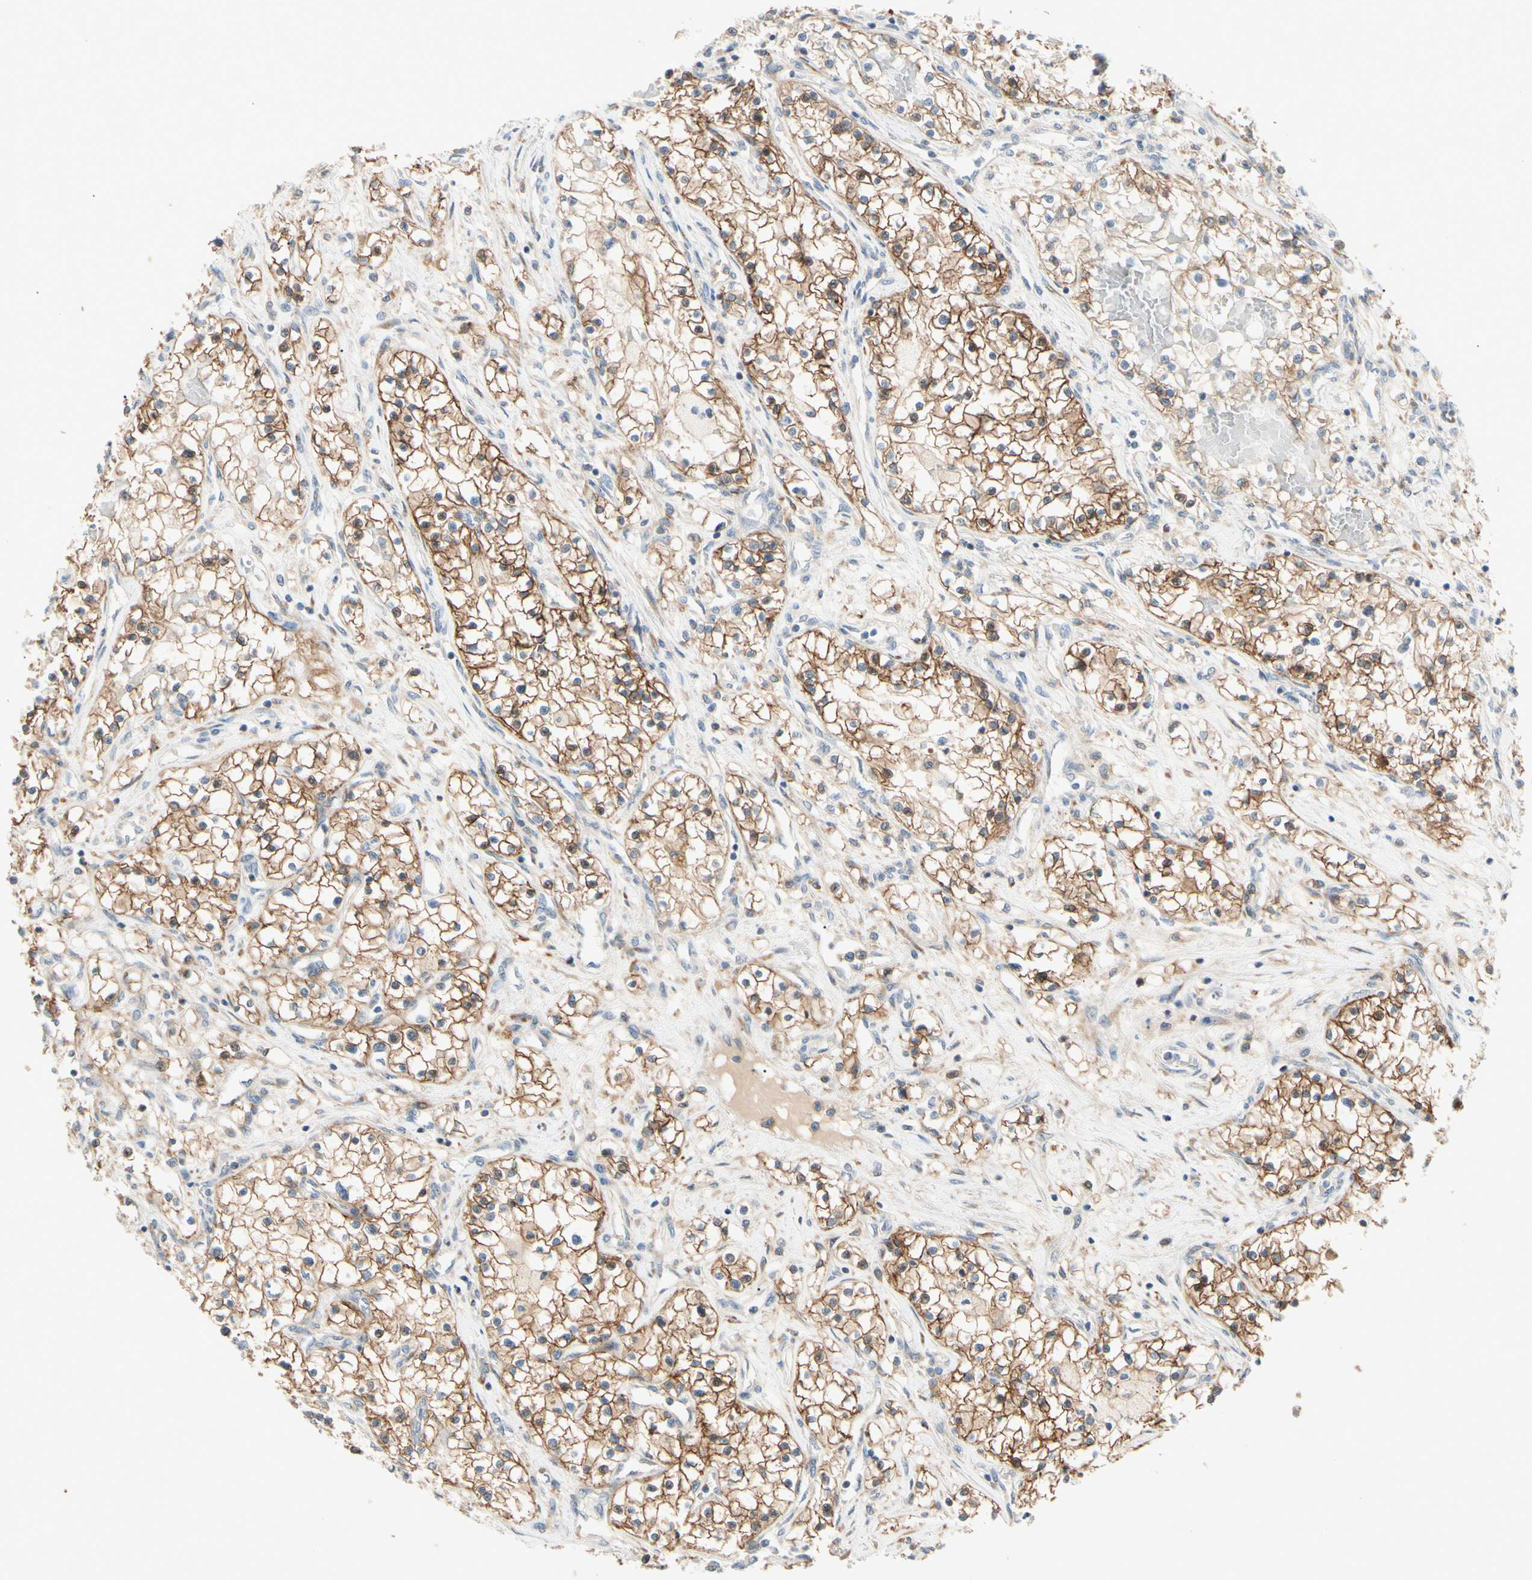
{"staining": {"intensity": "moderate", "quantity": ">75%", "location": "cytoplasmic/membranous"}, "tissue": "renal cancer", "cell_type": "Tumor cells", "image_type": "cancer", "snomed": [{"axis": "morphology", "description": "Adenocarcinoma, NOS"}, {"axis": "topography", "description": "Kidney"}], "caption": "Immunohistochemistry (IHC) of renal adenocarcinoma demonstrates medium levels of moderate cytoplasmic/membranous staining in approximately >75% of tumor cells.", "gene": "PTTG1", "patient": {"sex": "male", "age": 68}}